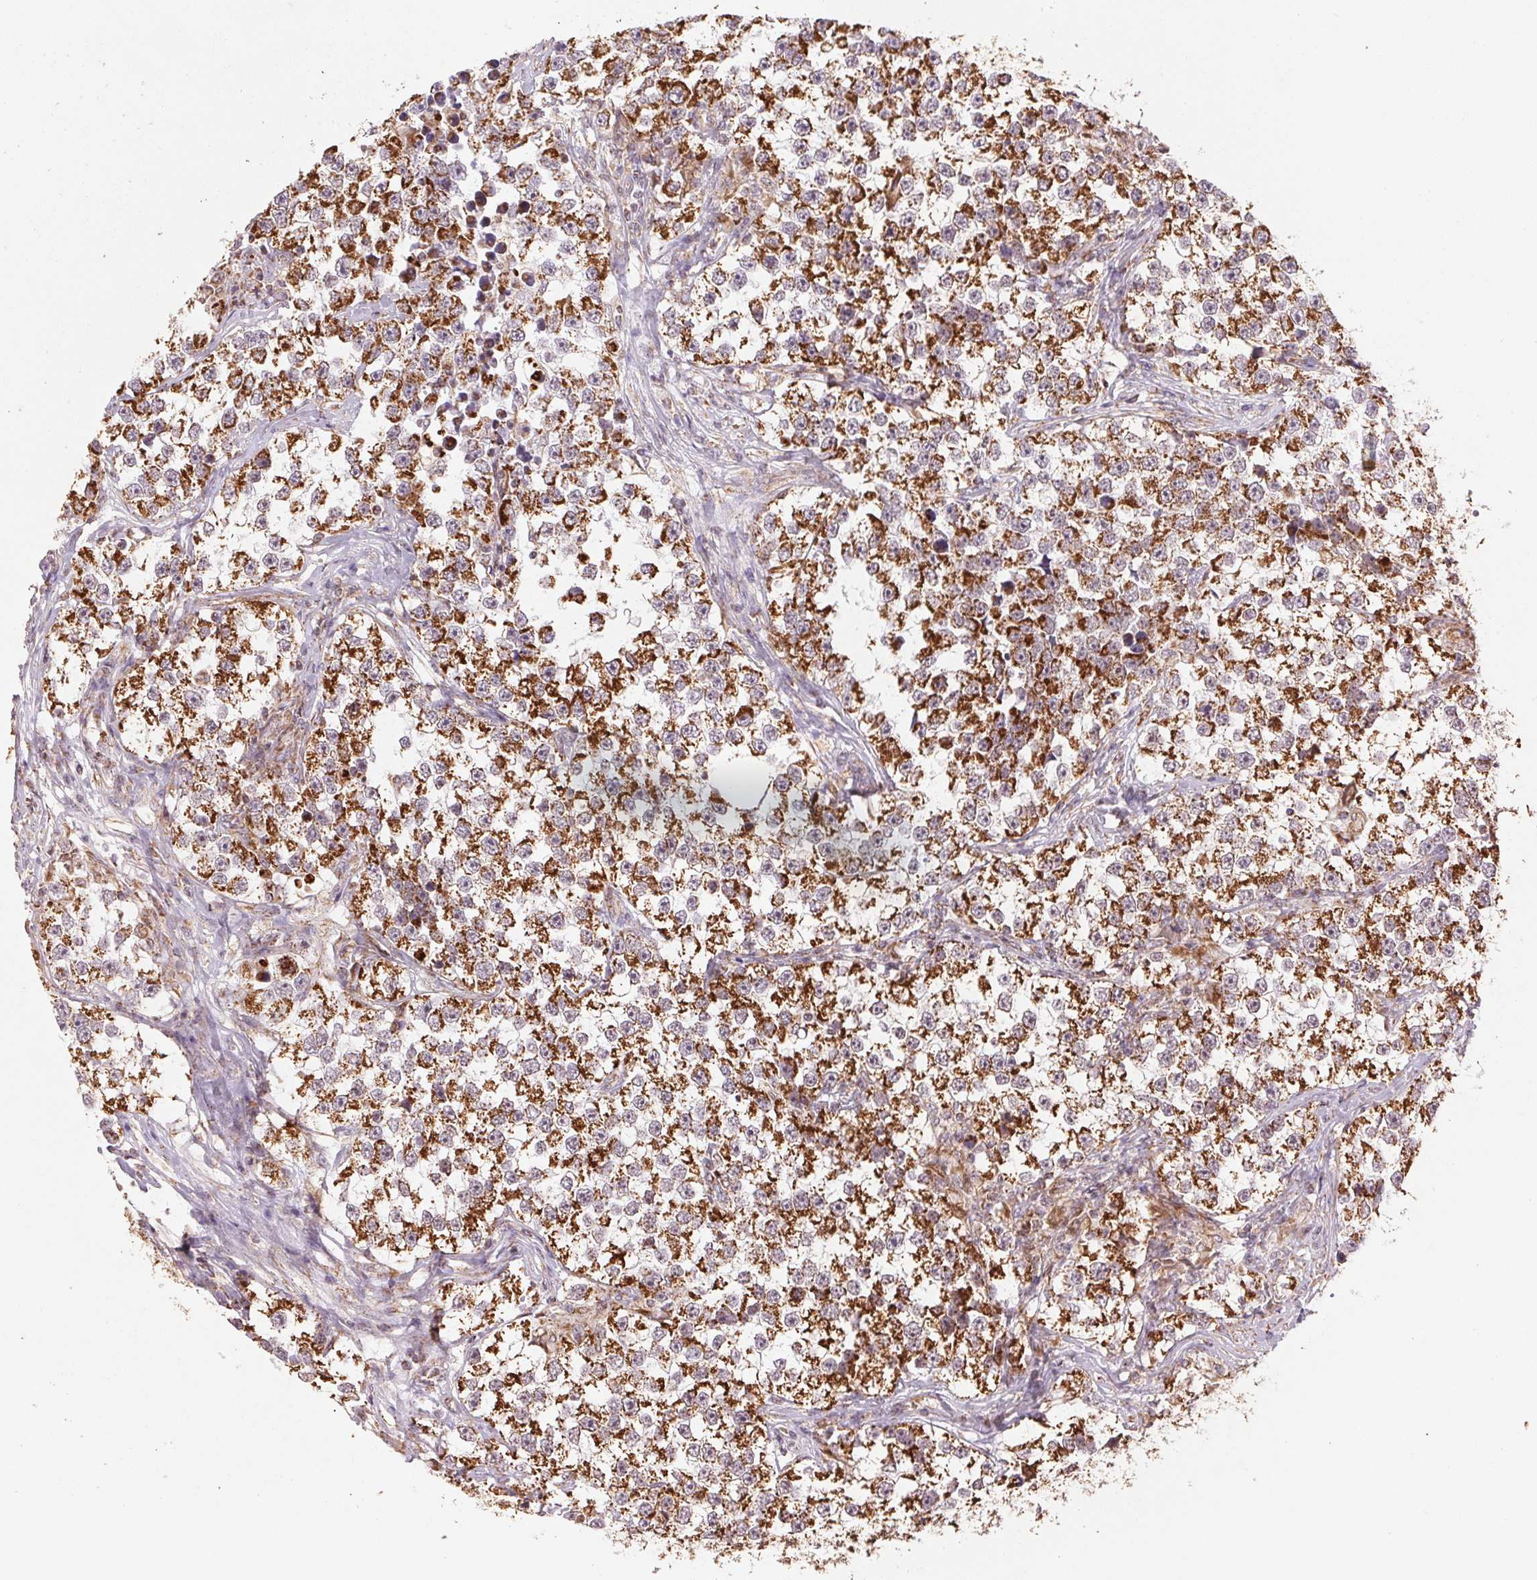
{"staining": {"intensity": "strong", "quantity": ">75%", "location": "cytoplasmic/membranous"}, "tissue": "testis cancer", "cell_type": "Tumor cells", "image_type": "cancer", "snomed": [{"axis": "morphology", "description": "Seminoma, NOS"}, {"axis": "topography", "description": "Testis"}], "caption": "A brown stain highlights strong cytoplasmic/membranous expression of a protein in seminoma (testis) tumor cells.", "gene": "MATCAP1", "patient": {"sex": "male", "age": 46}}